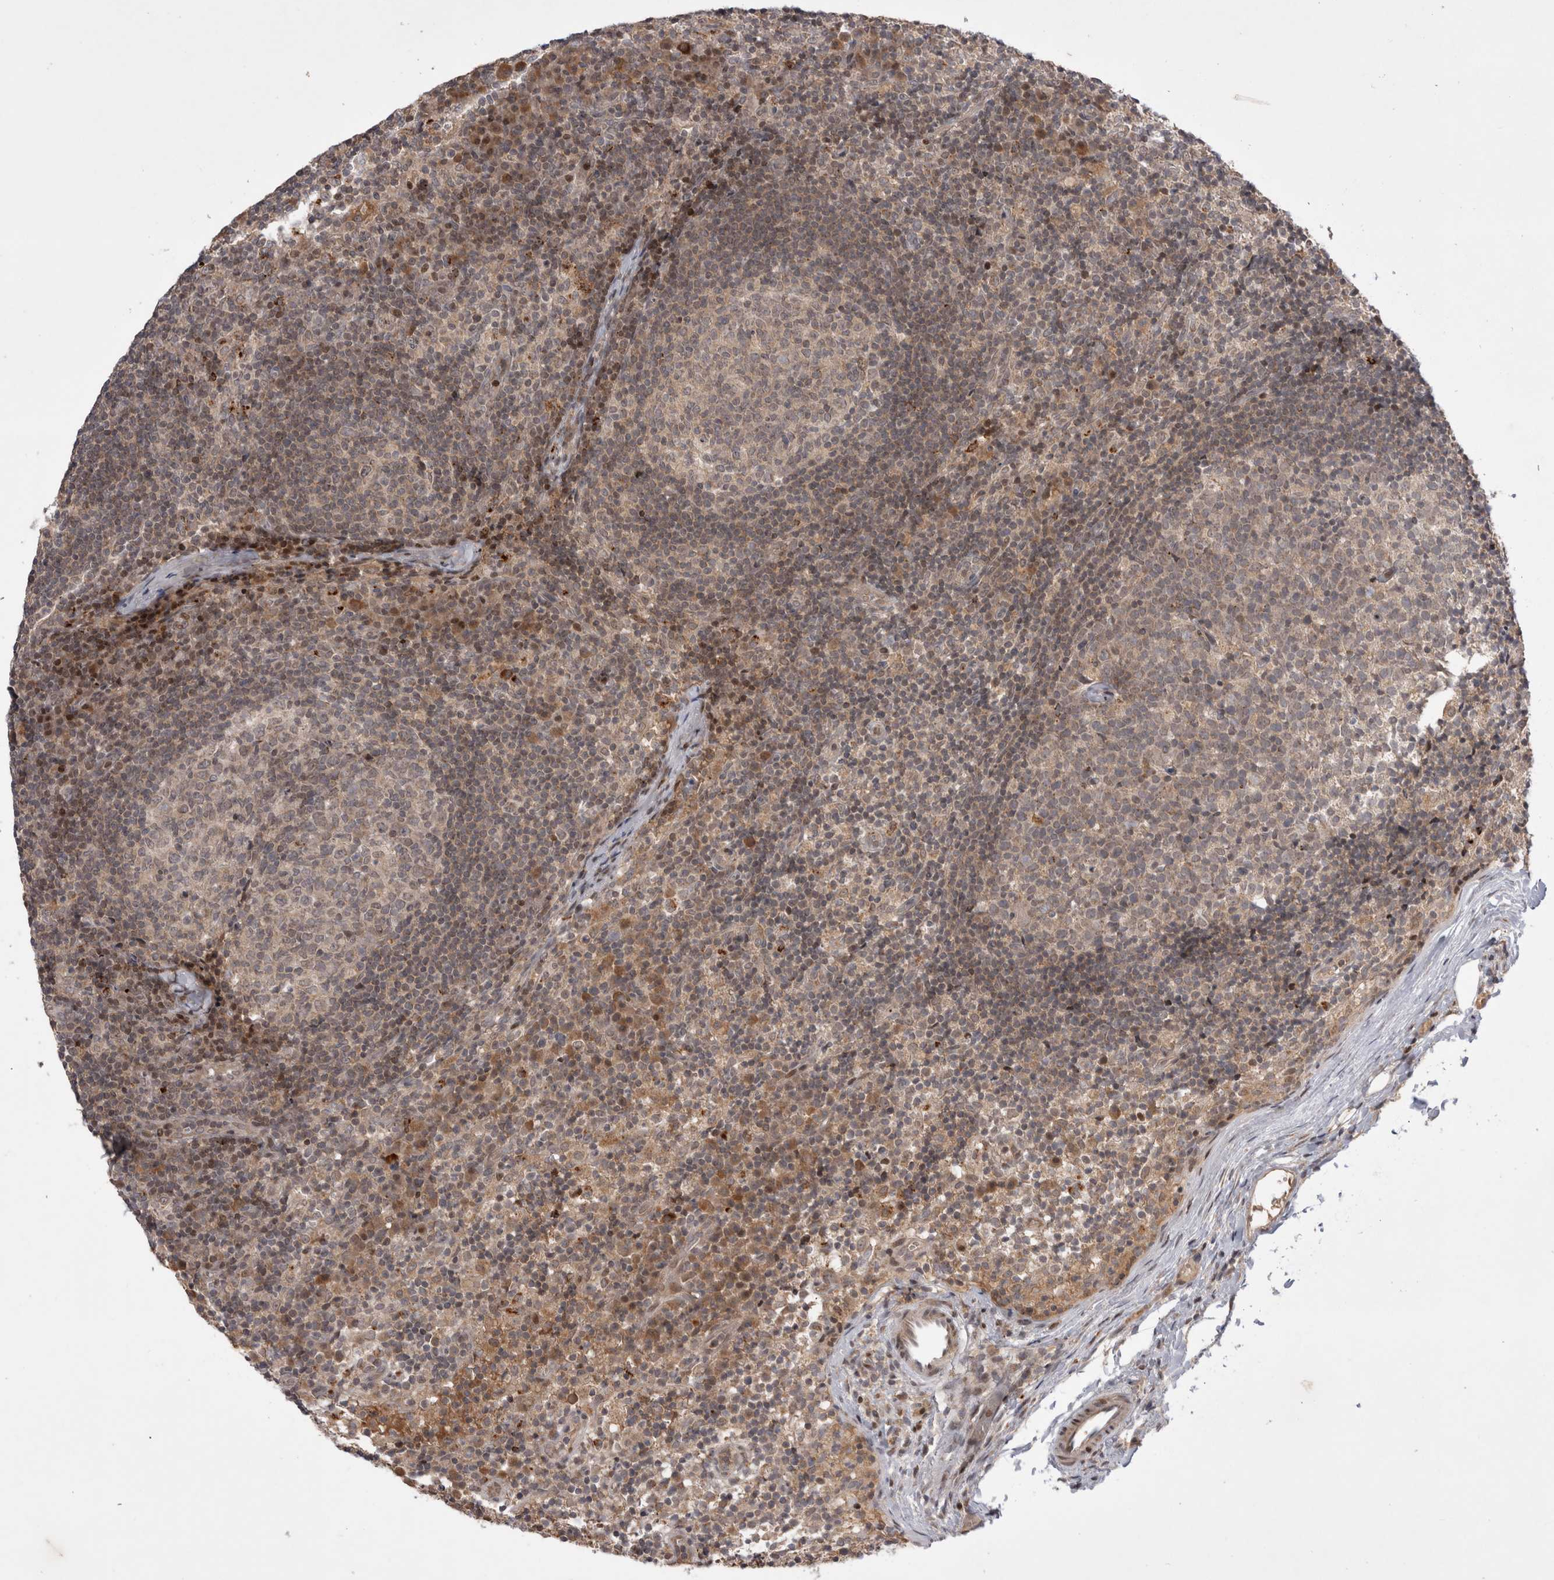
{"staining": {"intensity": "weak", "quantity": ">75%", "location": "cytoplasmic/membranous"}, "tissue": "lymph node", "cell_type": "Germinal center cells", "image_type": "normal", "snomed": [{"axis": "morphology", "description": "Normal tissue, NOS"}, {"axis": "morphology", "description": "Inflammation, NOS"}, {"axis": "topography", "description": "Lymph node"}], "caption": "Protein staining shows weak cytoplasmic/membranous positivity in about >75% of germinal center cells in normal lymph node.", "gene": "PLEKHM1", "patient": {"sex": "male", "age": 55}}